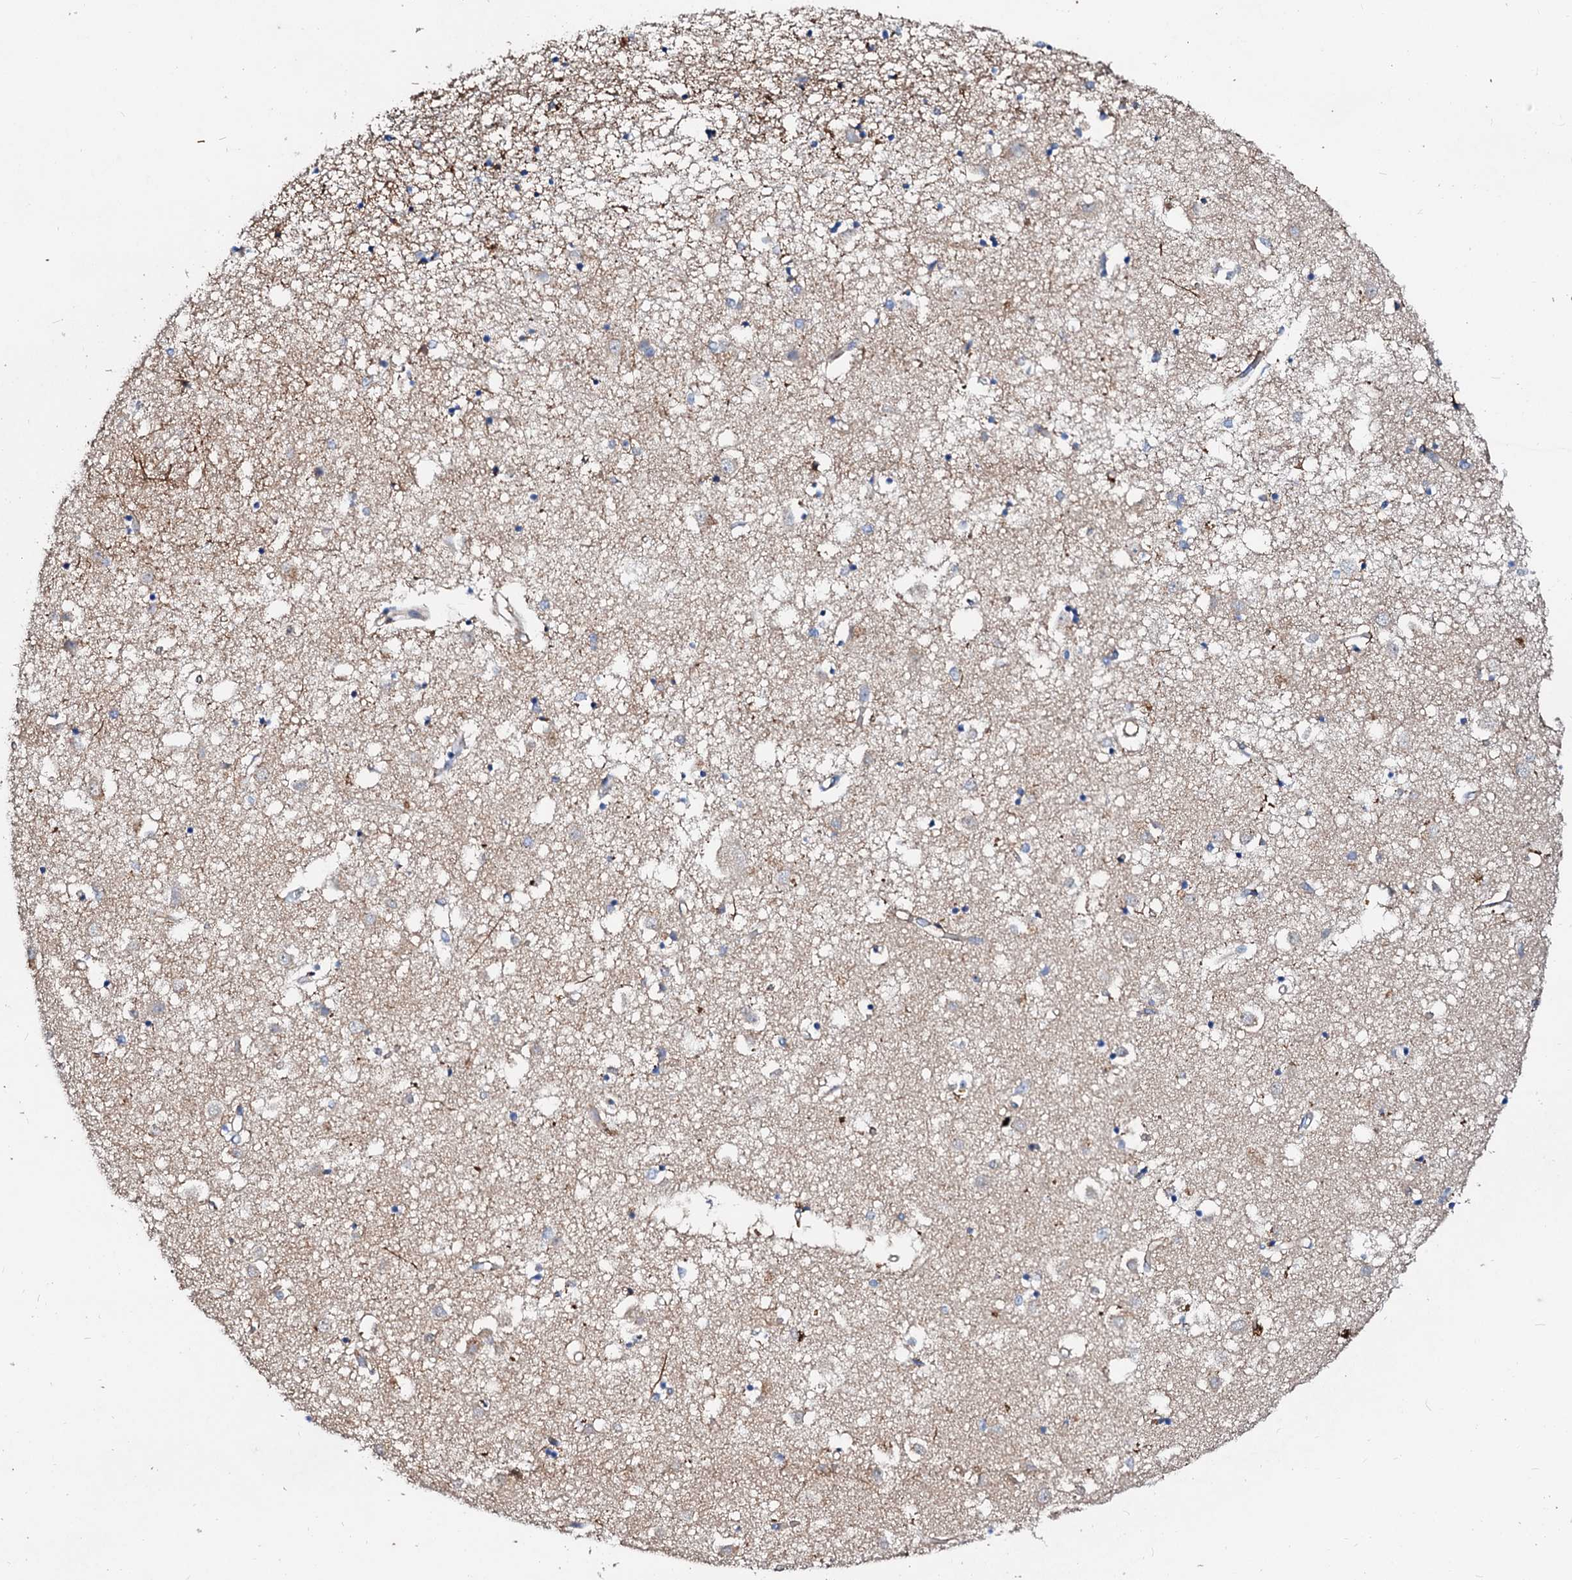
{"staining": {"intensity": "negative", "quantity": "none", "location": "none"}, "tissue": "caudate", "cell_type": "Glial cells", "image_type": "normal", "snomed": [{"axis": "morphology", "description": "Normal tissue, NOS"}, {"axis": "topography", "description": "Lateral ventricle wall"}], "caption": "Photomicrograph shows no significant protein positivity in glial cells of normal caudate. Brightfield microscopy of immunohistochemistry stained with DAB (3,3'-diaminobenzidine) (brown) and hematoxylin (blue), captured at high magnification.", "gene": "FIBIN", "patient": {"sex": "male", "age": 70}}